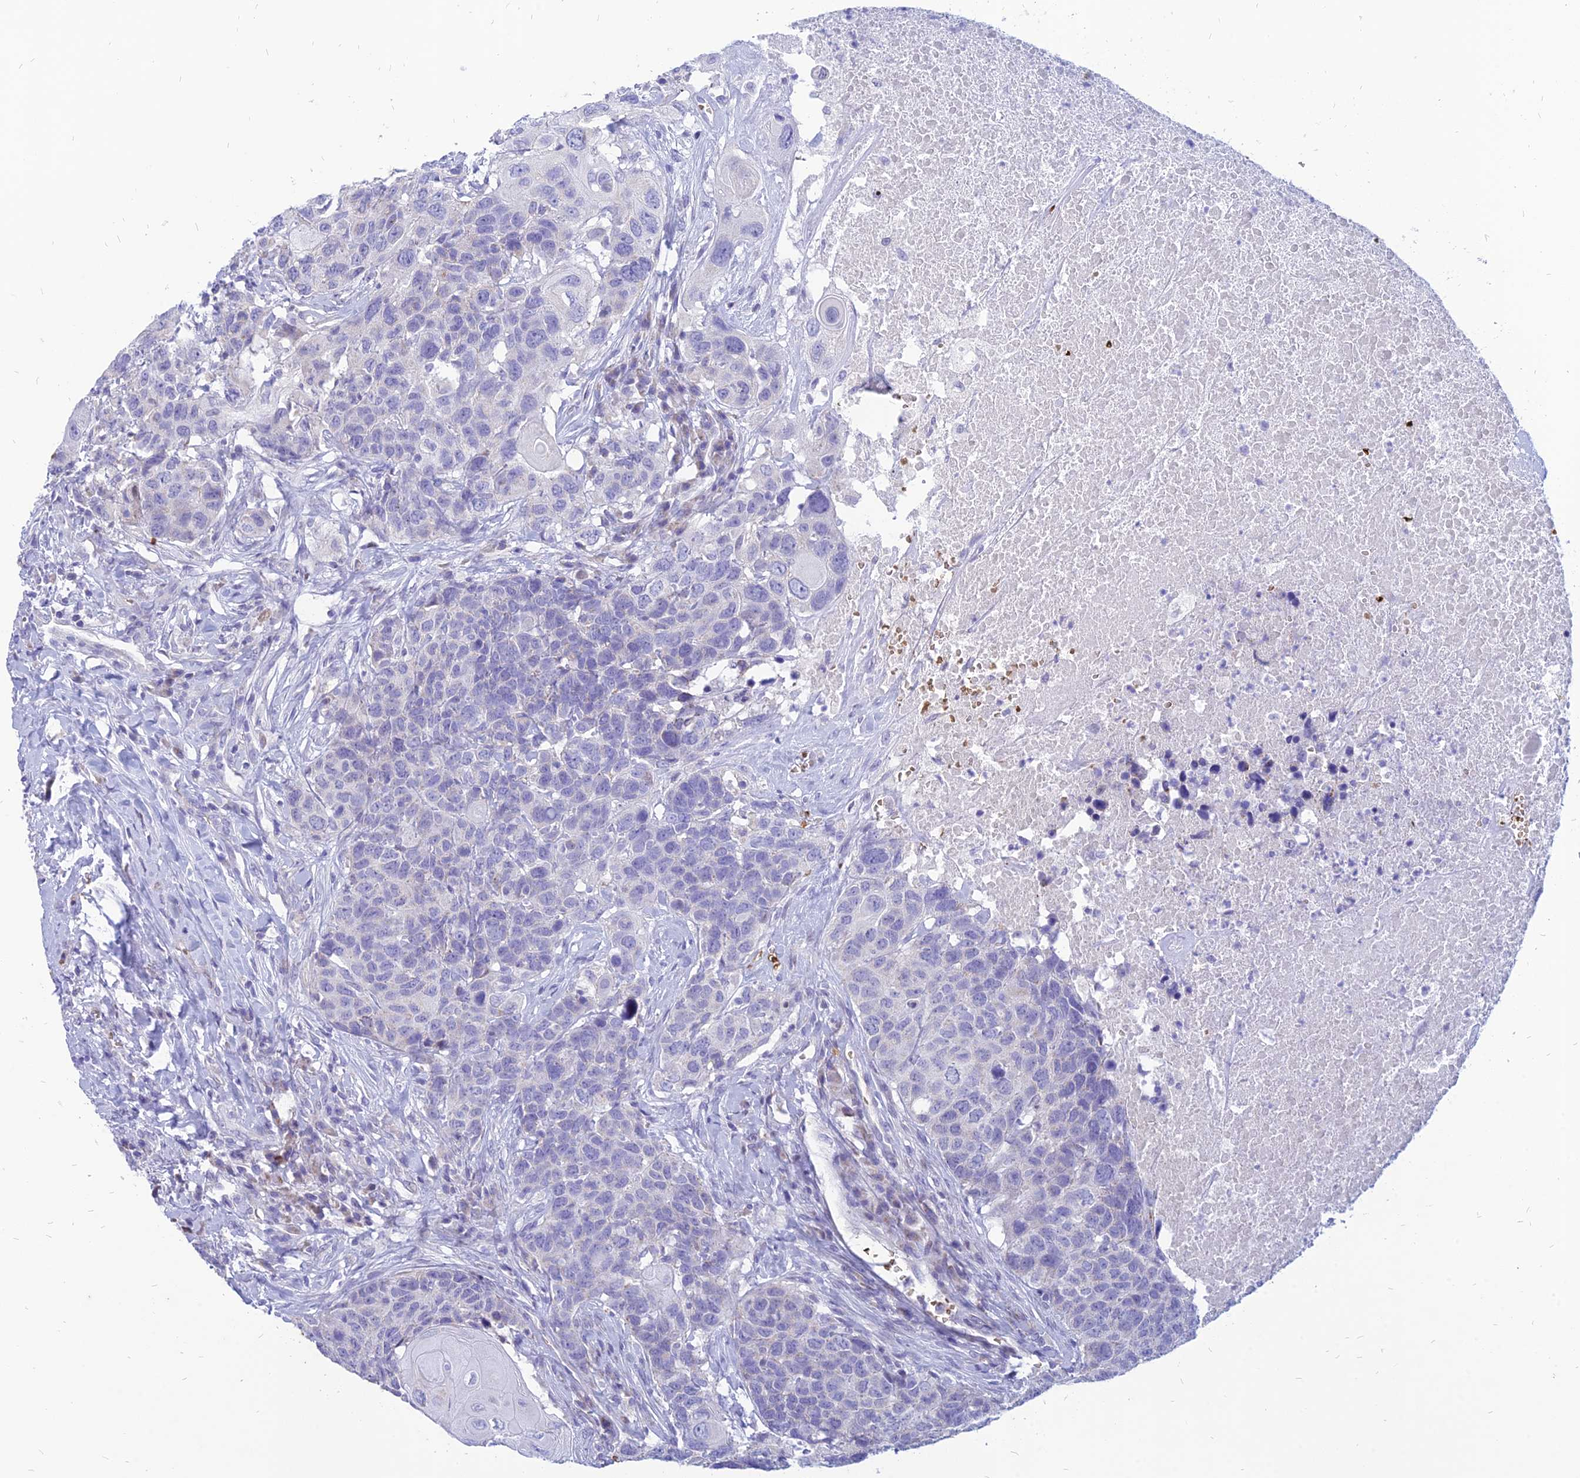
{"staining": {"intensity": "negative", "quantity": "none", "location": "none"}, "tissue": "head and neck cancer", "cell_type": "Tumor cells", "image_type": "cancer", "snomed": [{"axis": "morphology", "description": "Squamous cell carcinoma, NOS"}, {"axis": "topography", "description": "Head-Neck"}], "caption": "This is a histopathology image of immunohistochemistry (IHC) staining of head and neck squamous cell carcinoma, which shows no positivity in tumor cells.", "gene": "HHAT", "patient": {"sex": "male", "age": 66}}